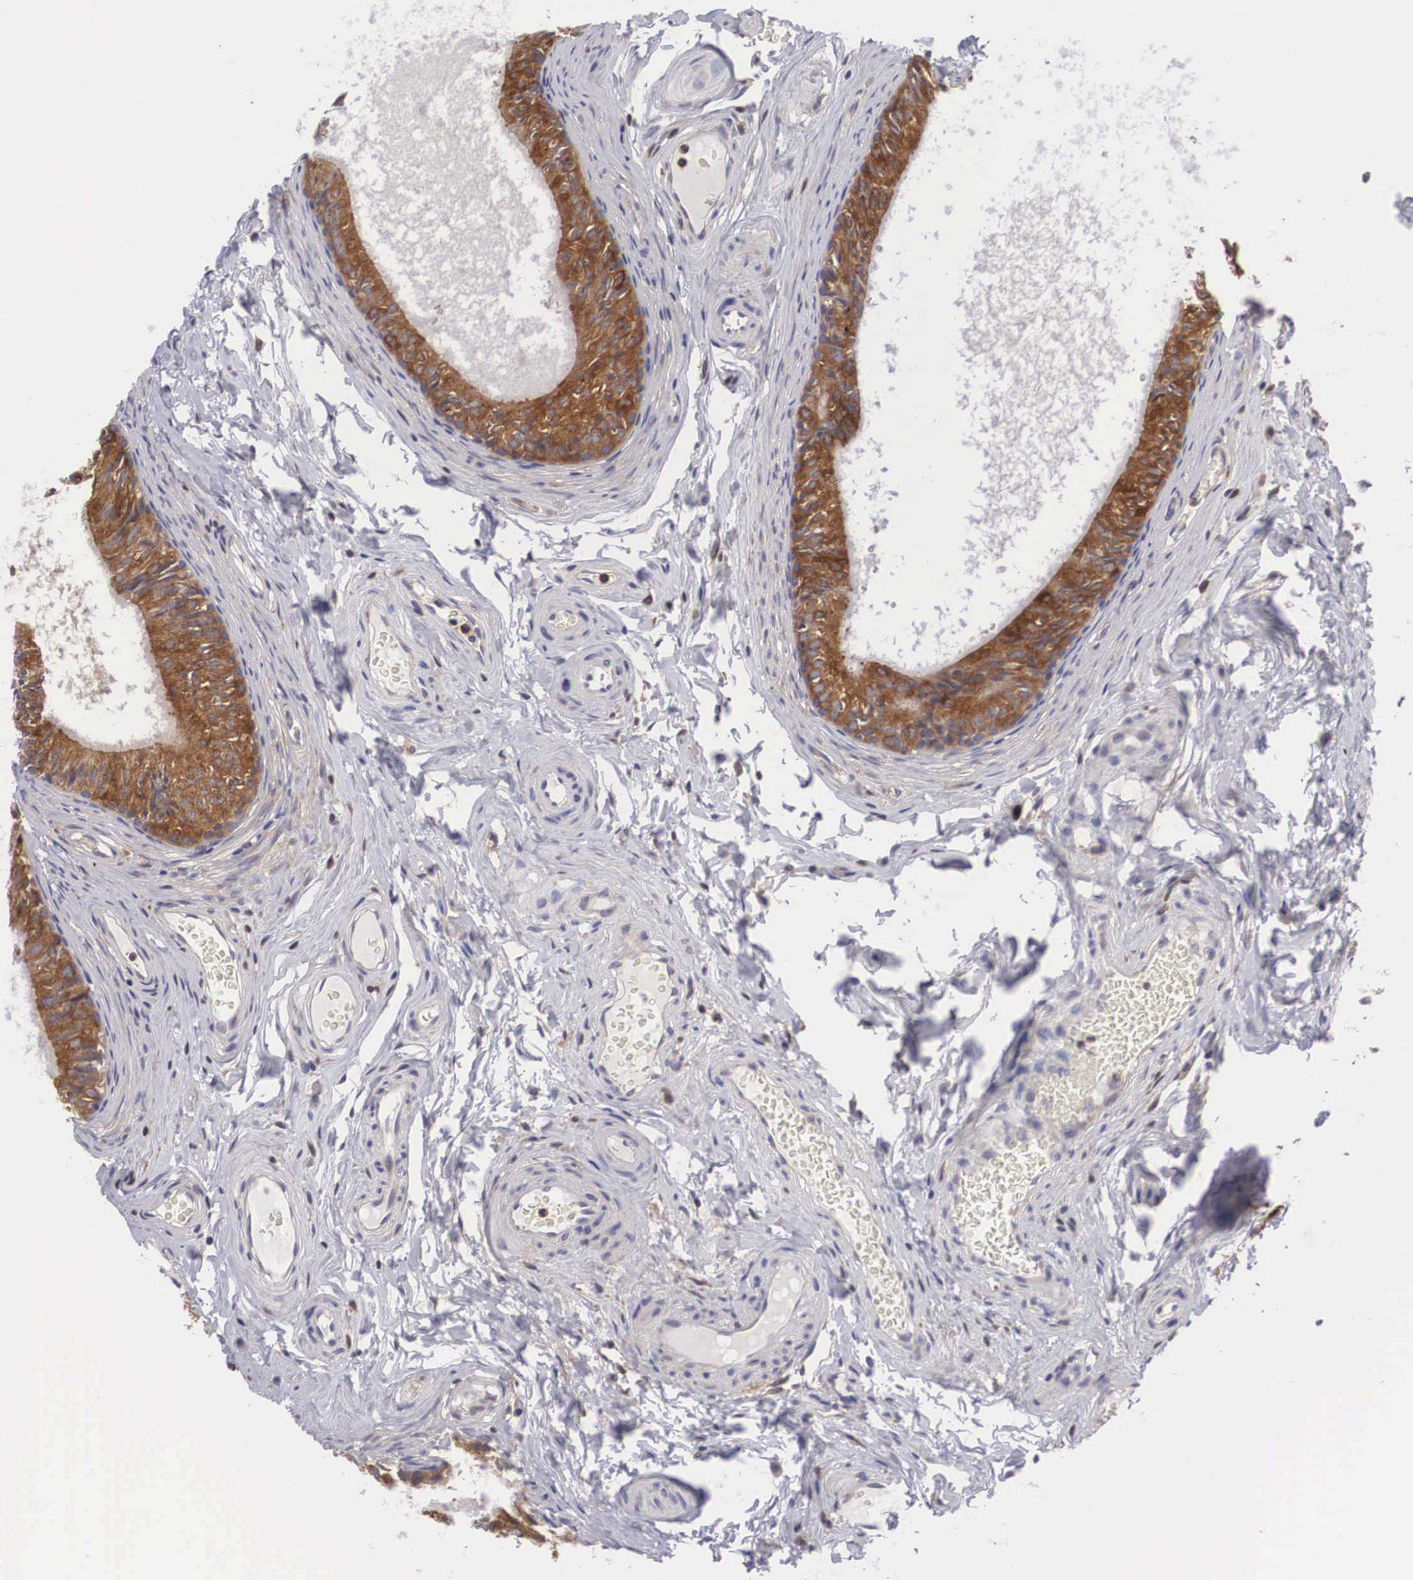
{"staining": {"intensity": "strong", "quantity": ">75%", "location": "cytoplasmic/membranous"}, "tissue": "epididymis", "cell_type": "Glandular cells", "image_type": "normal", "snomed": [{"axis": "morphology", "description": "Normal tissue, NOS"}, {"axis": "topography", "description": "Epididymis"}], "caption": "Glandular cells display high levels of strong cytoplasmic/membranous expression in about >75% of cells in unremarkable human epididymis.", "gene": "GRIPAP1", "patient": {"sex": "male", "age": 23}}